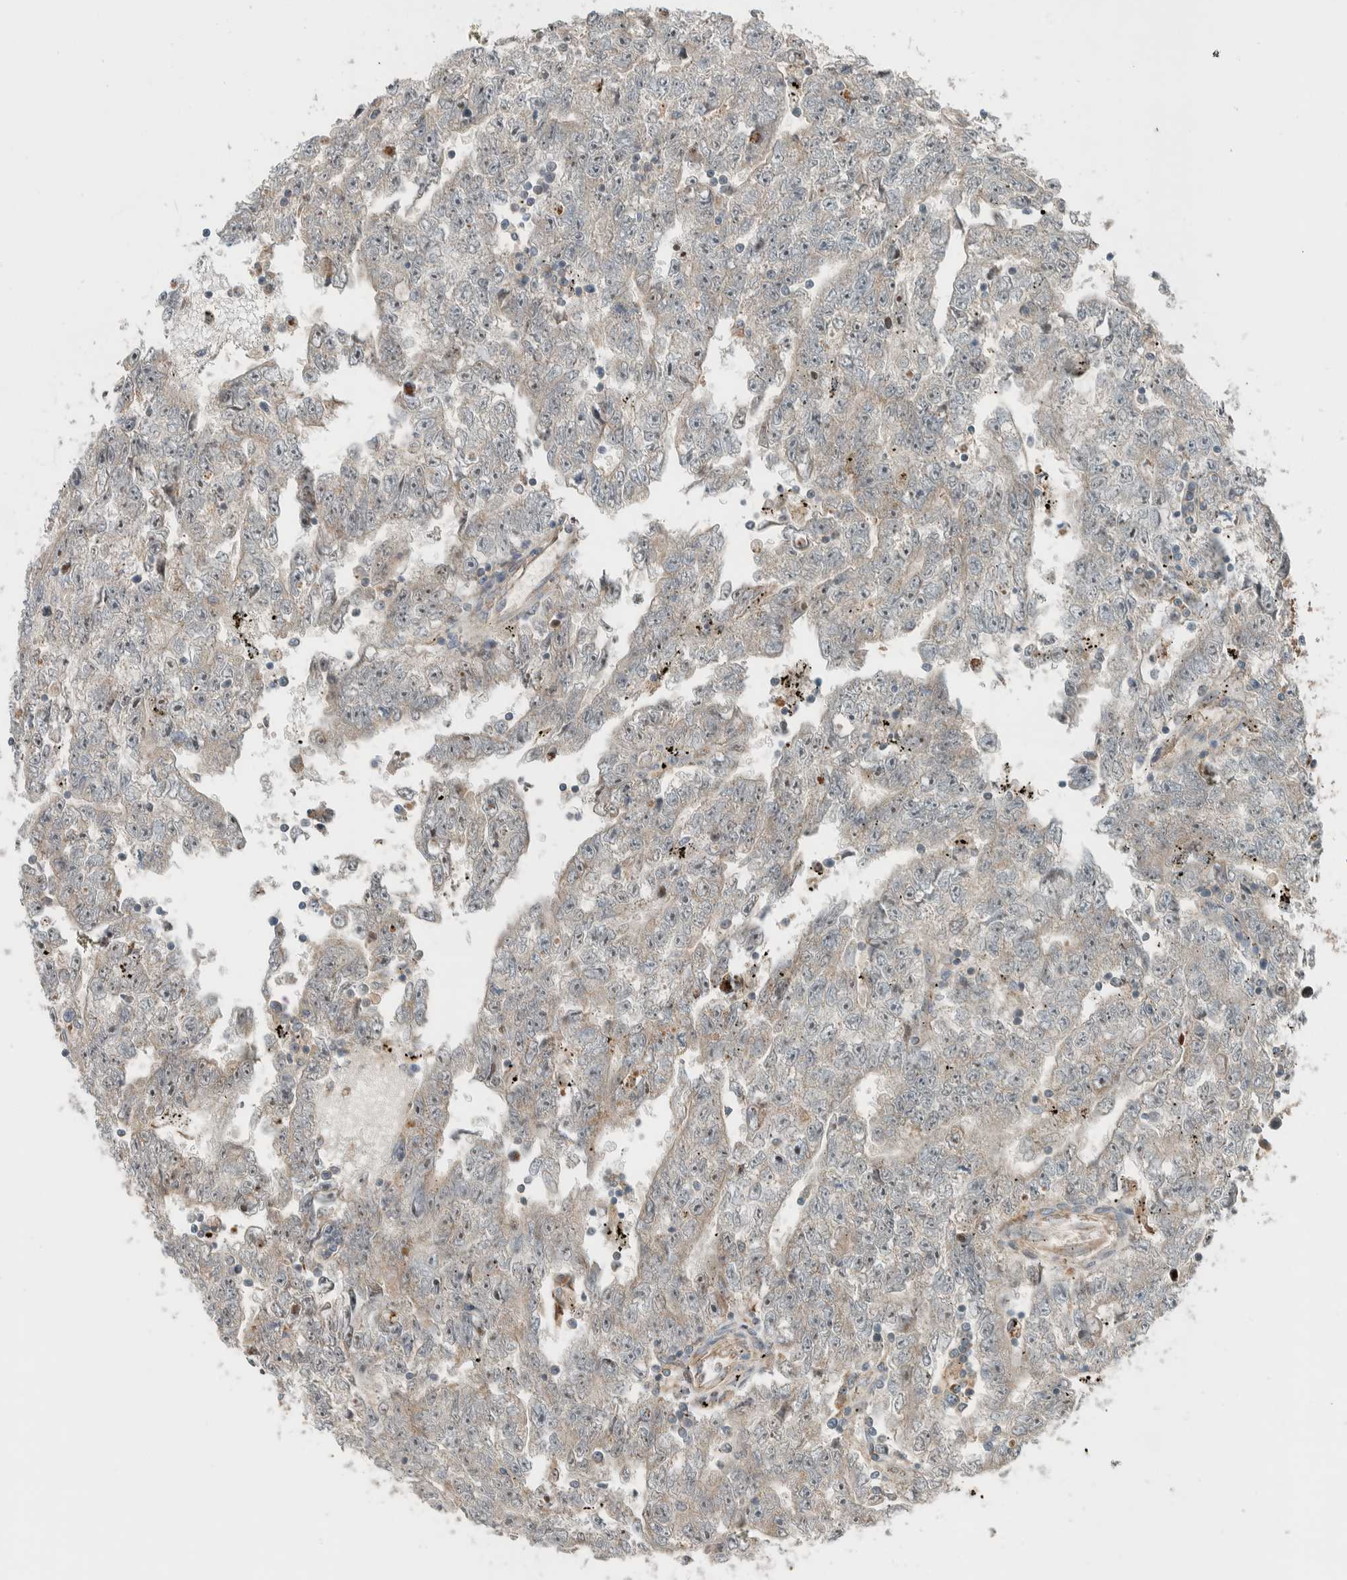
{"staining": {"intensity": "weak", "quantity": "<25%", "location": "nuclear"}, "tissue": "testis cancer", "cell_type": "Tumor cells", "image_type": "cancer", "snomed": [{"axis": "morphology", "description": "Carcinoma, Embryonal, NOS"}, {"axis": "topography", "description": "Testis"}], "caption": "Testis cancer was stained to show a protein in brown. There is no significant expression in tumor cells.", "gene": "SLFN12L", "patient": {"sex": "male", "age": 25}}